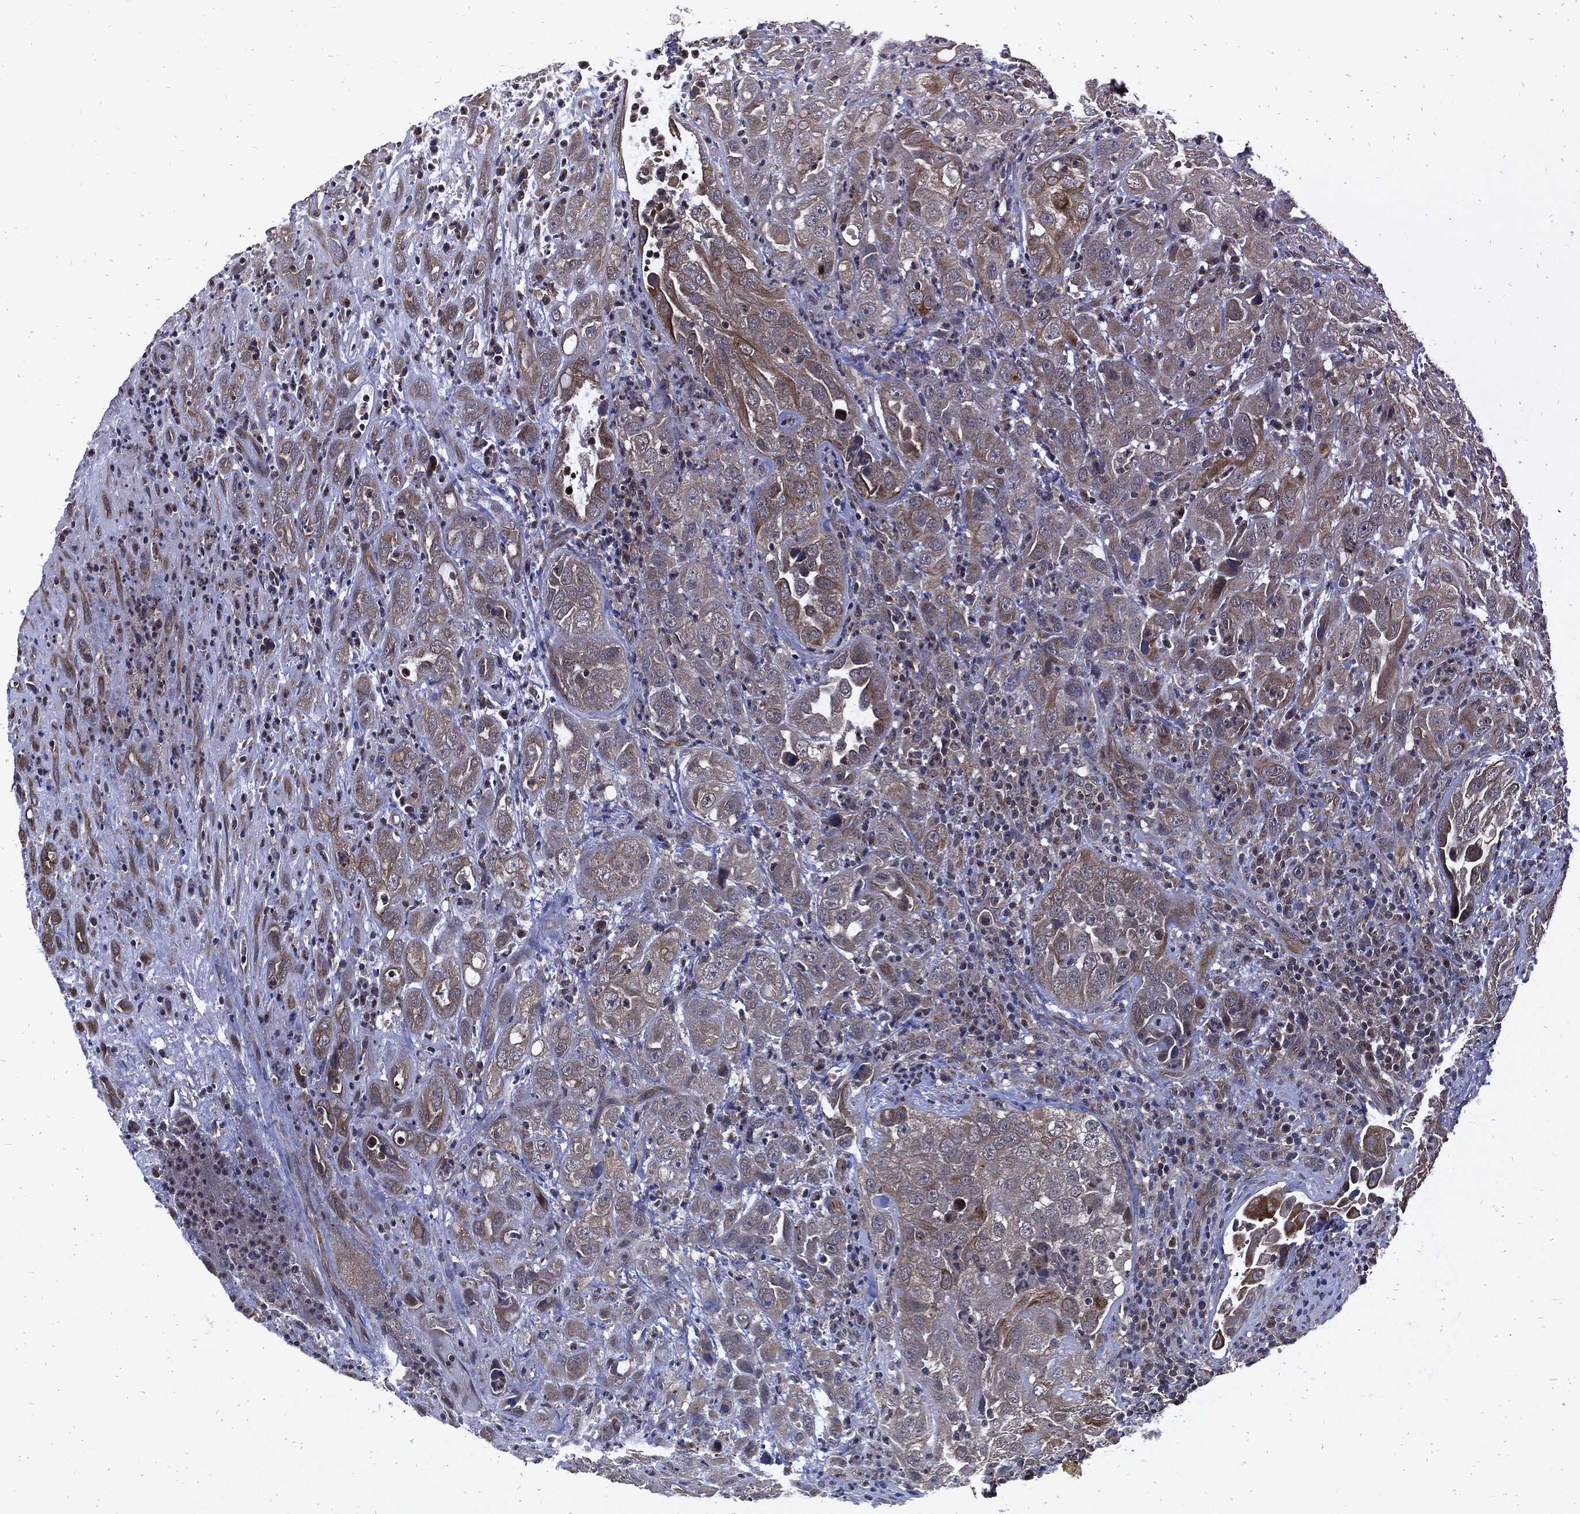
{"staining": {"intensity": "moderate", "quantity": "<25%", "location": "cytoplasmic/membranous"}, "tissue": "urothelial cancer", "cell_type": "Tumor cells", "image_type": "cancer", "snomed": [{"axis": "morphology", "description": "Urothelial carcinoma, High grade"}, {"axis": "topography", "description": "Urinary bladder"}], "caption": "Immunohistochemistry (DAB (3,3'-diaminobenzidine)) staining of human urothelial cancer reveals moderate cytoplasmic/membranous protein staining in approximately <25% of tumor cells. (IHC, brightfield microscopy, high magnification).", "gene": "DCTN1", "patient": {"sex": "female", "age": 41}}